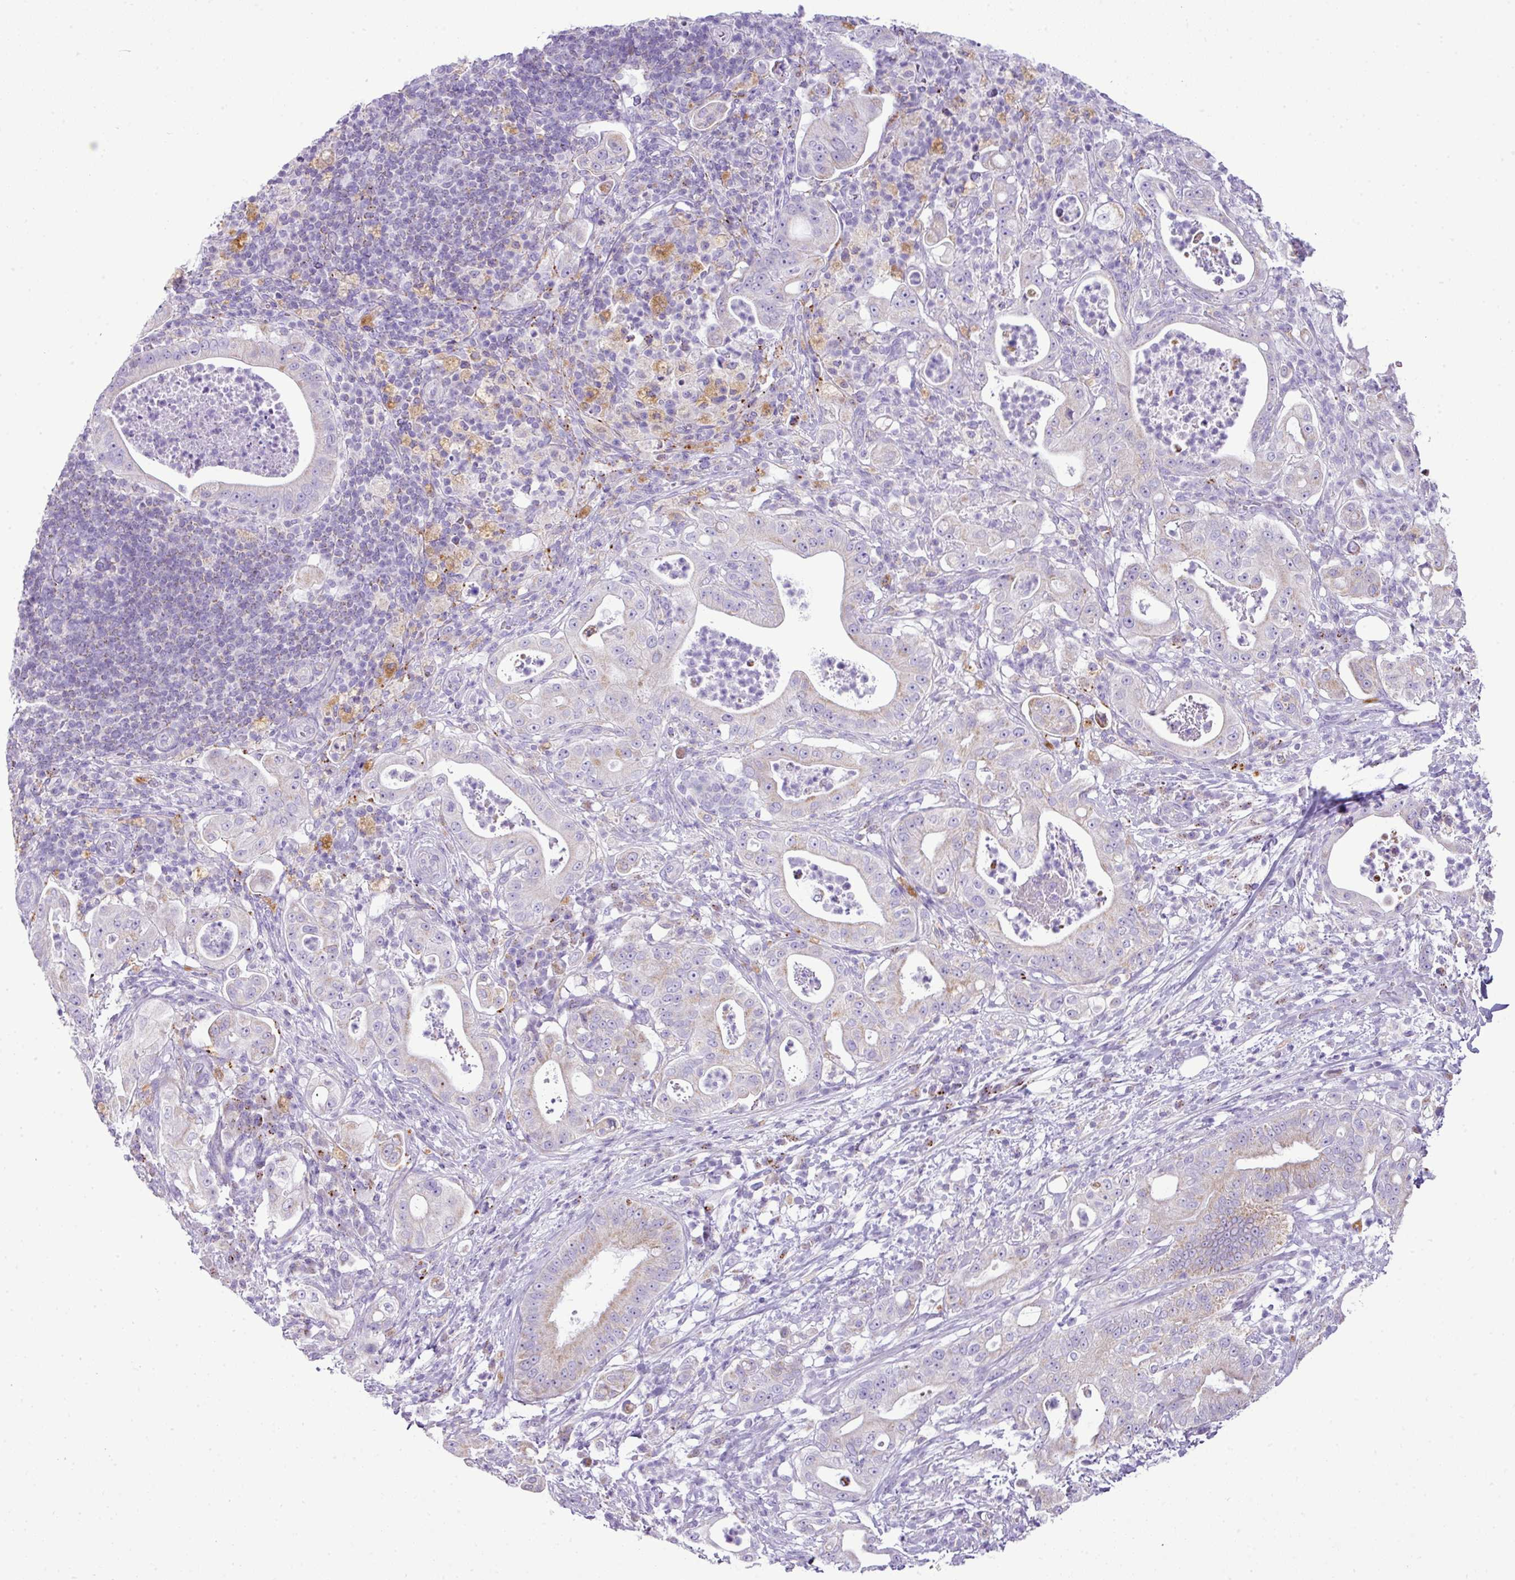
{"staining": {"intensity": "moderate", "quantity": "<25%", "location": "cytoplasmic/membranous"}, "tissue": "pancreatic cancer", "cell_type": "Tumor cells", "image_type": "cancer", "snomed": [{"axis": "morphology", "description": "Adenocarcinoma, NOS"}, {"axis": "topography", "description": "Pancreas"}], "caption": "IHC (DAB (3,3'-diaminobenzidine)) staining of human pancreatic adenocarcinoma displays moderate cytoplasmic/membranous protein staining in about <25% of tumor cells.", "gene": "PGAP4", "patient": {"sex": "male", "age": 71}}